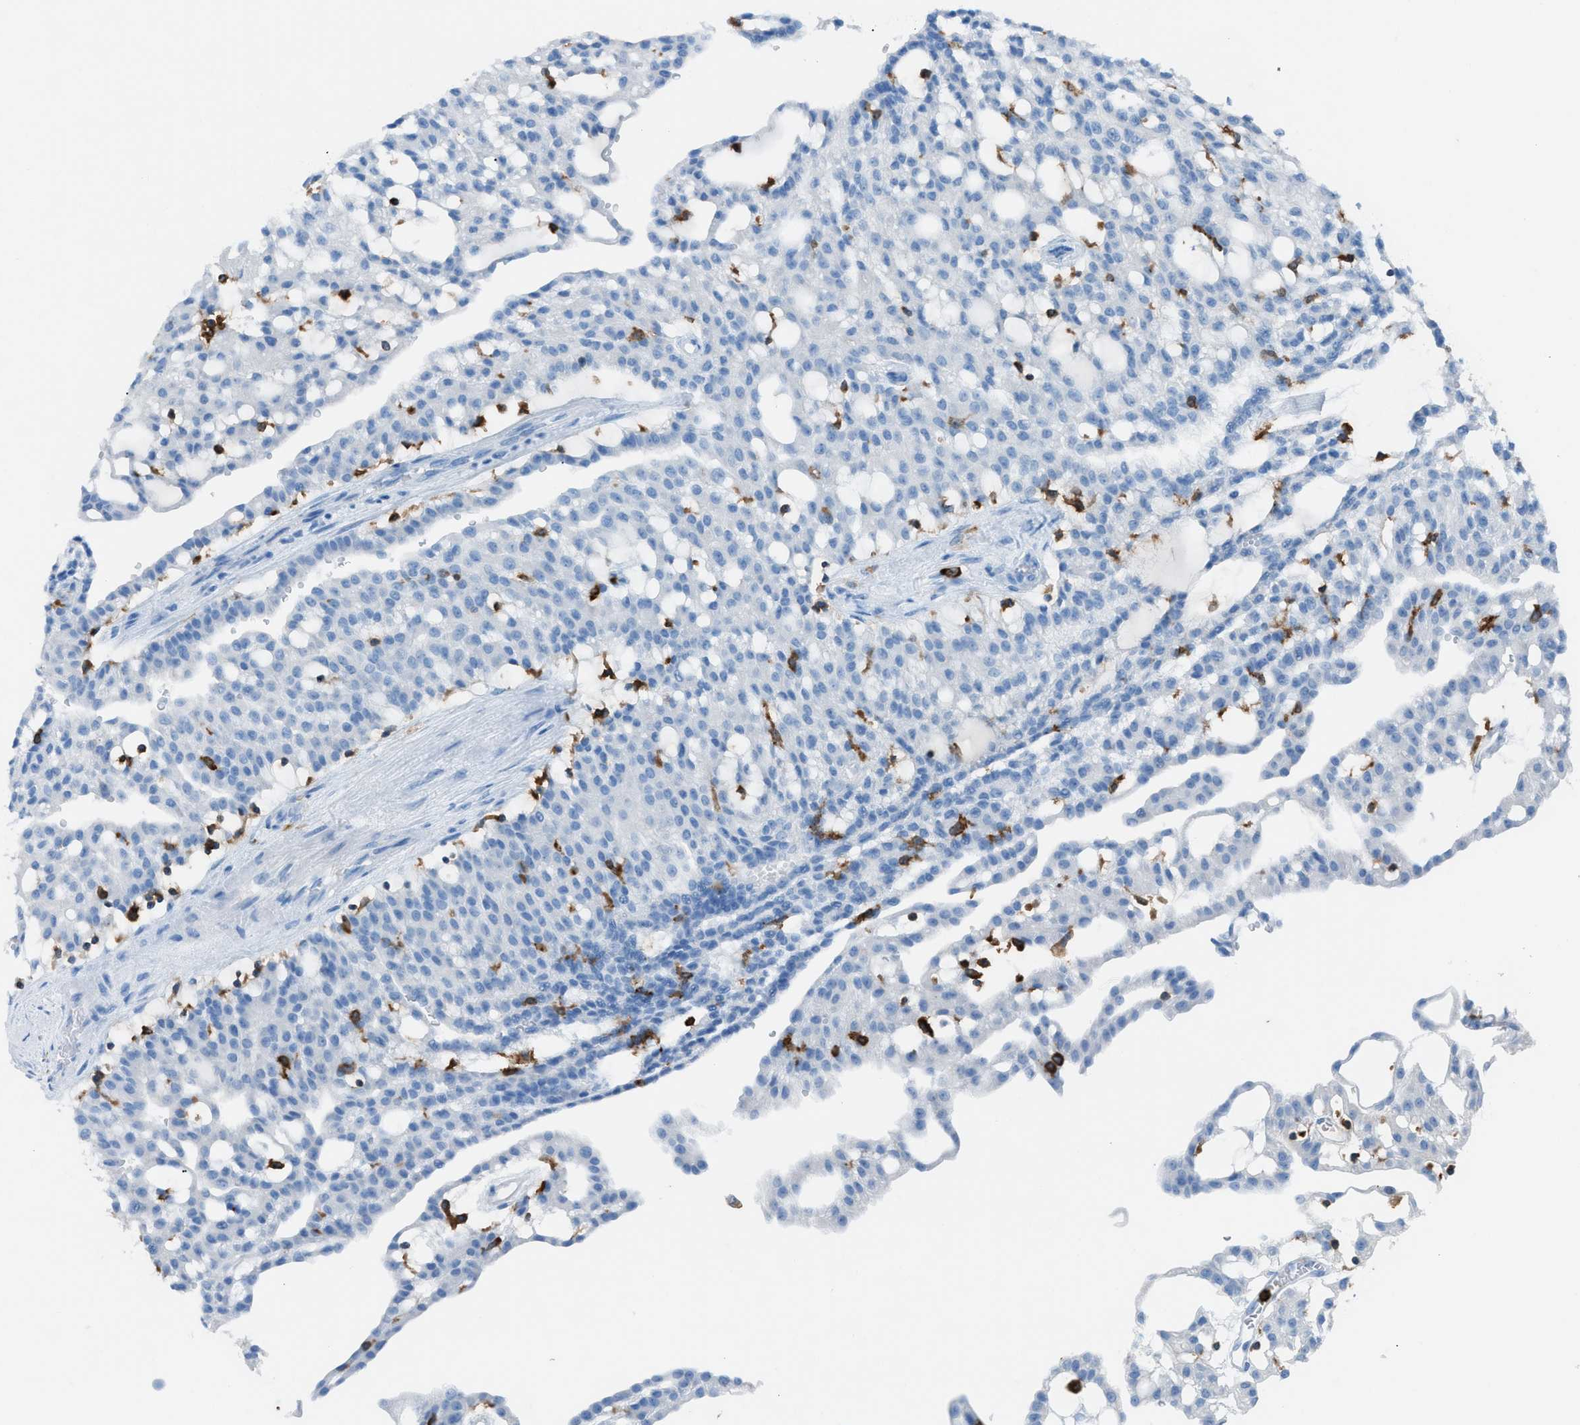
{"staining": {"intensity": "negative", "quantity": "none", "location": "none"}, "tissue": "renal cancer", "cell_type": "Tumor cells", "image_type": "cancer", "snomed": [{"axis": "morphology", "description": "Adenocarcinoma, NOS"}, {"axis": "topography", "description": "Kidney"}], "caption": "Immunohistochemistry micrograph of renal cancer stained for a protein (brown), which shows no expression in tumor cells.", "gene": "ITGB2", "patient": {"sex": "male", "age": 63}}